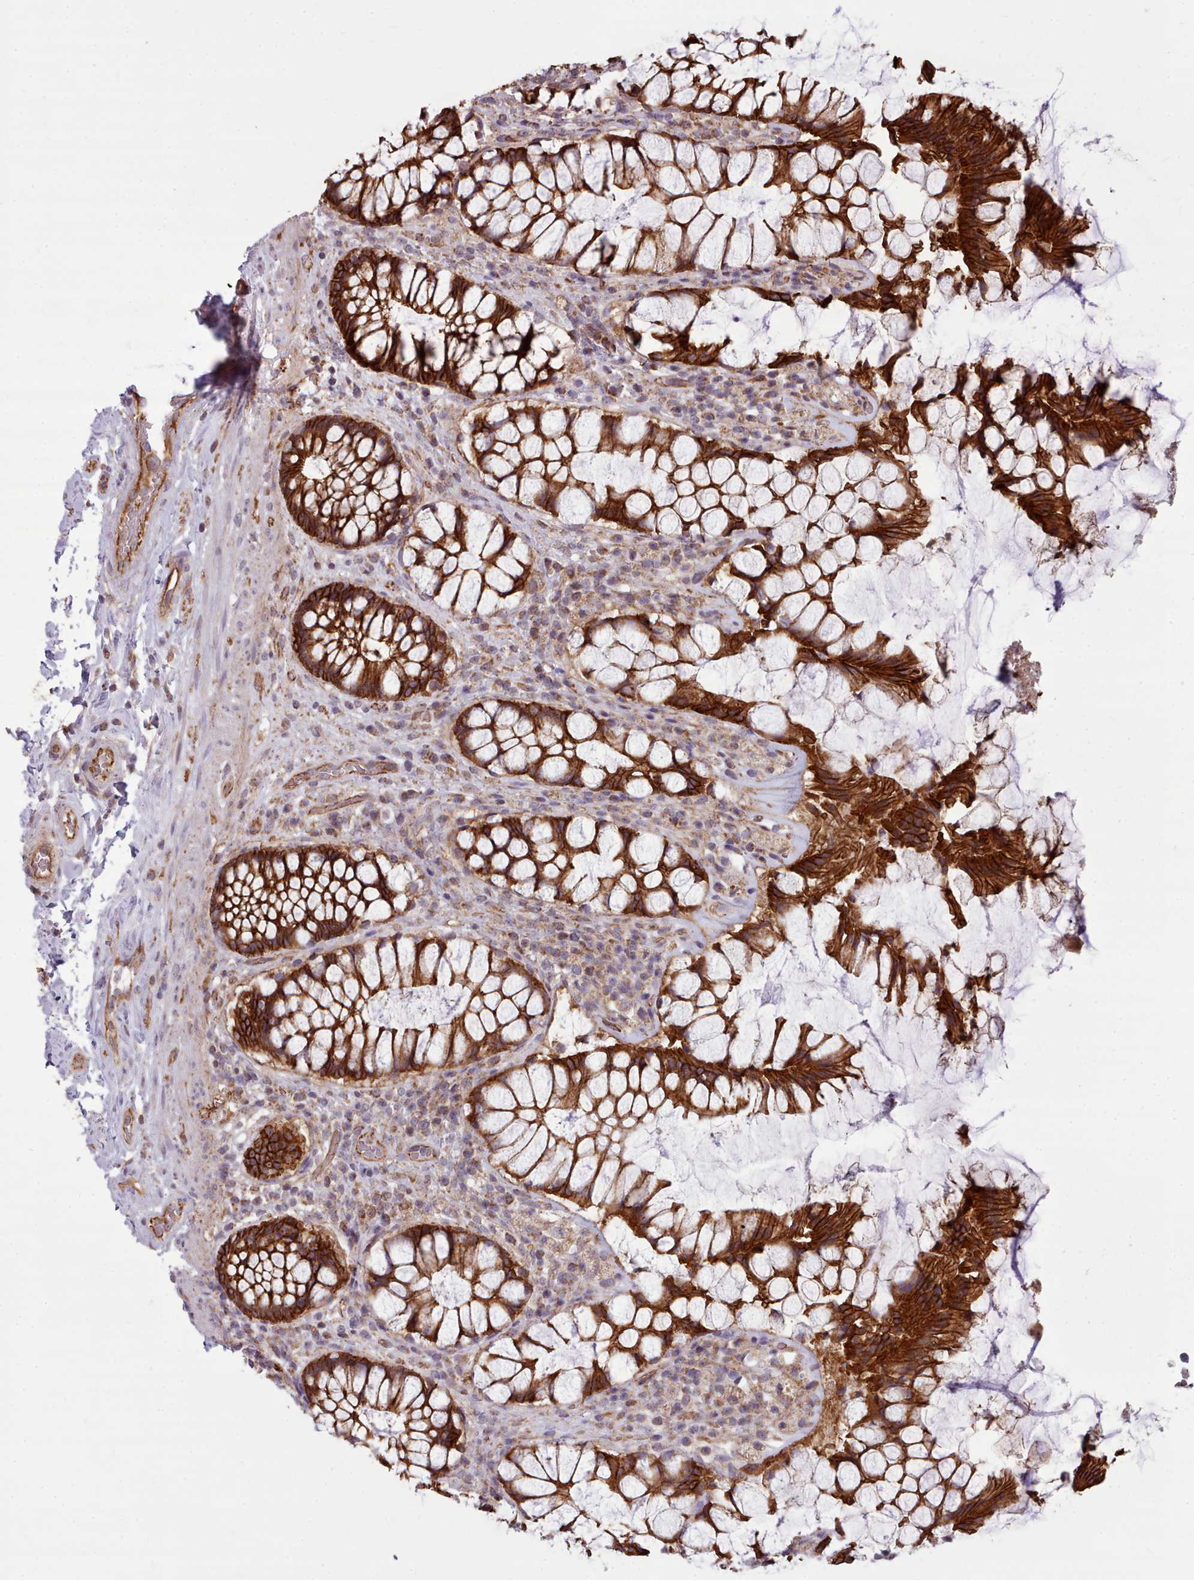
{"staining": {"intensity": "strong", "quantity": ">75%", "location": "cytoplasmic/membranous"}, "tissue": "rectum", "cell_type": "Glandular cells", "image_type": "normal", "snomed": [{"axis": "morphology", "description": "Normal tissue, NOS"}, {"axis": "topography", "description": "Rectum"}], "caption": "Immunohistochemical staining of normal rectum reveals high levels of strong cytoplasmic/membranous staining in about >75% of glandular cells.", "gene": "MRPL46", "patient": {"sex": "female", "age": 58}}